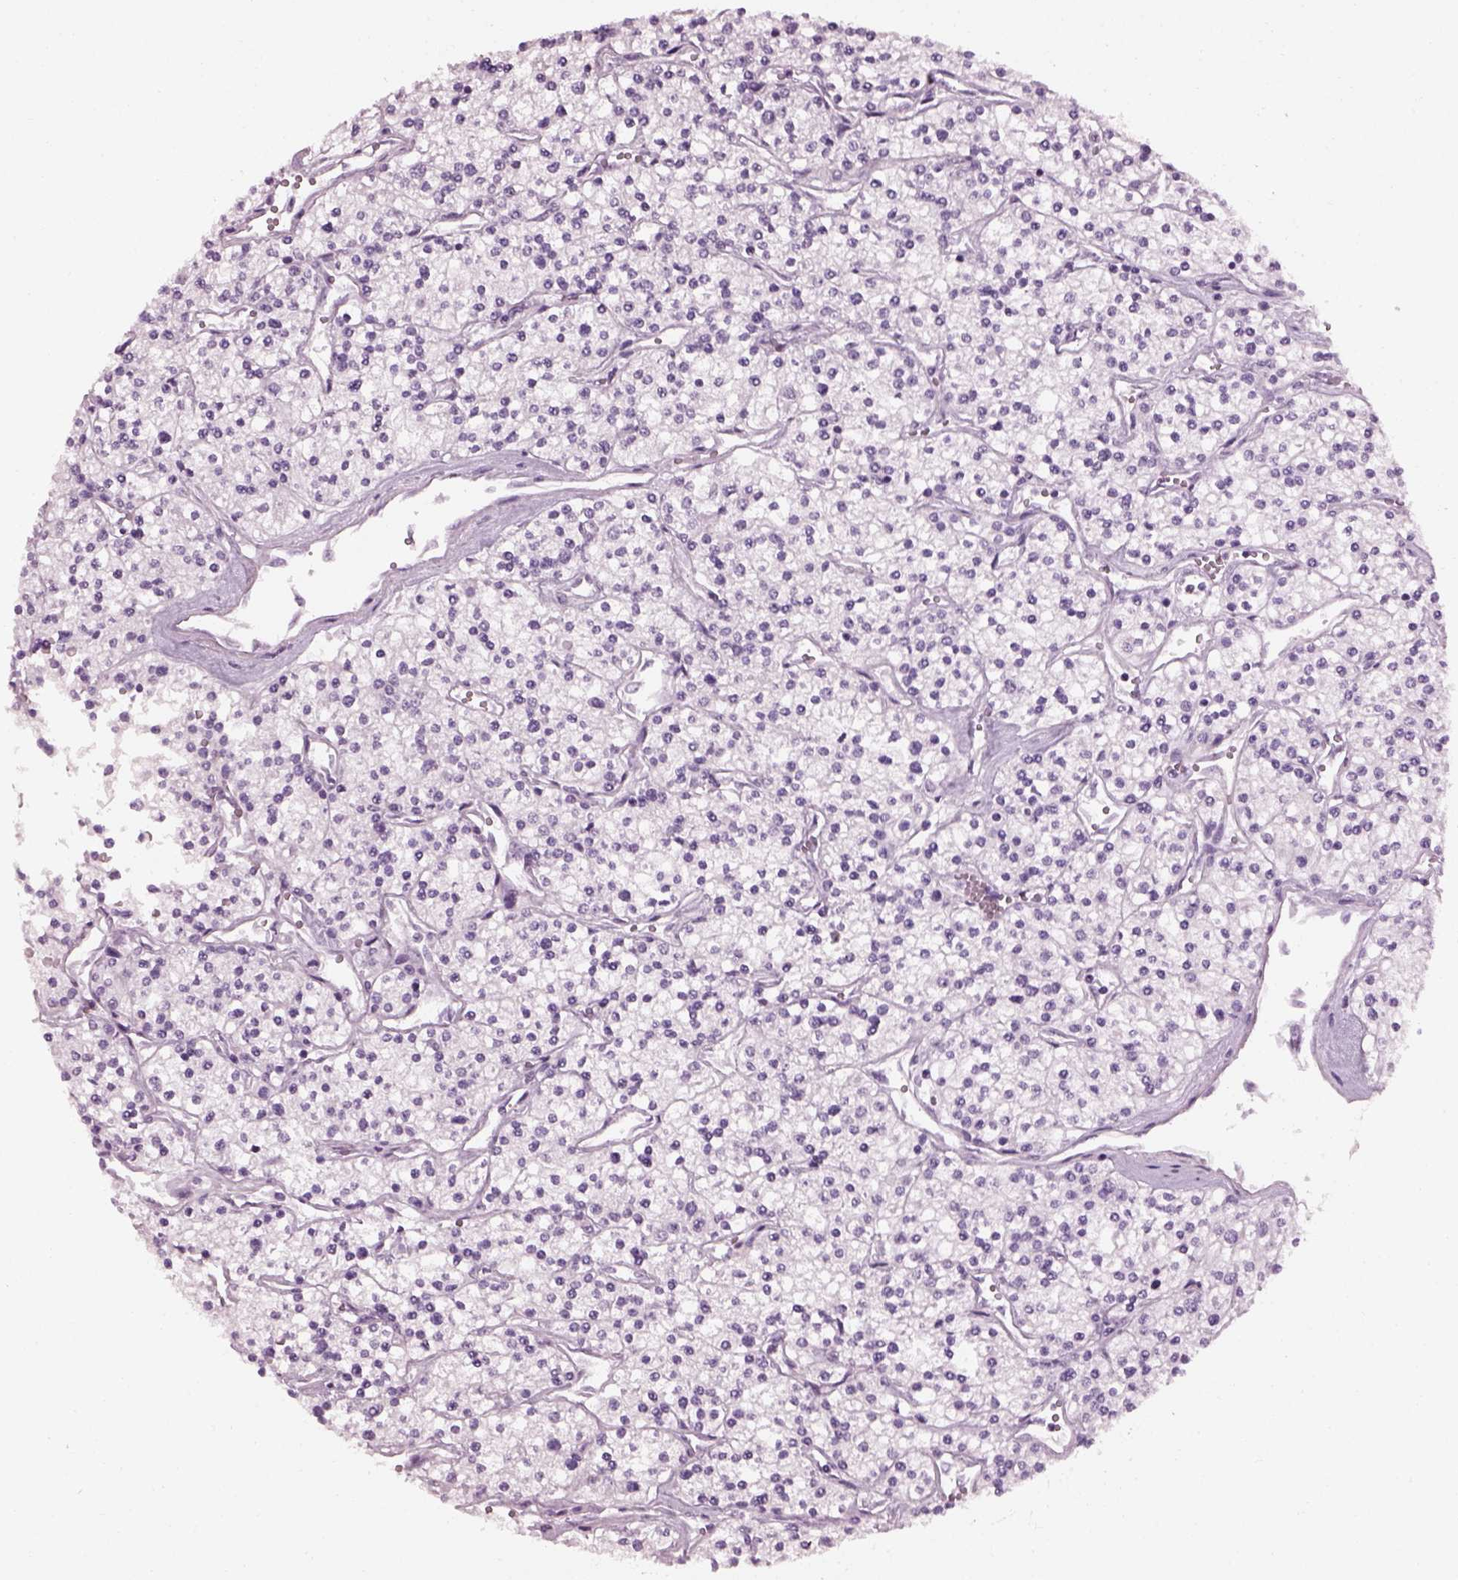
{"staining": {"intensity": "negative", "quantity": "none", "location": "none"}, "tissue": "renal cancer", "cell_type": "Tumor cells", "image_type": "cancer", "snomed": [{"axis": "morphology", "description": "Adenocarcinoma, NOS"}, {"axis": "topography", "description": "Kidney"}], "caption": "A high-resolution photomicrograph shows immunohistochemistry (IHC) staining of renal cancer (adenocarcinoma), which demonstrates no significant expression in tumor cells.", "gene": "ADGRG2", "patient": {"sex": "male", "age": 80}}